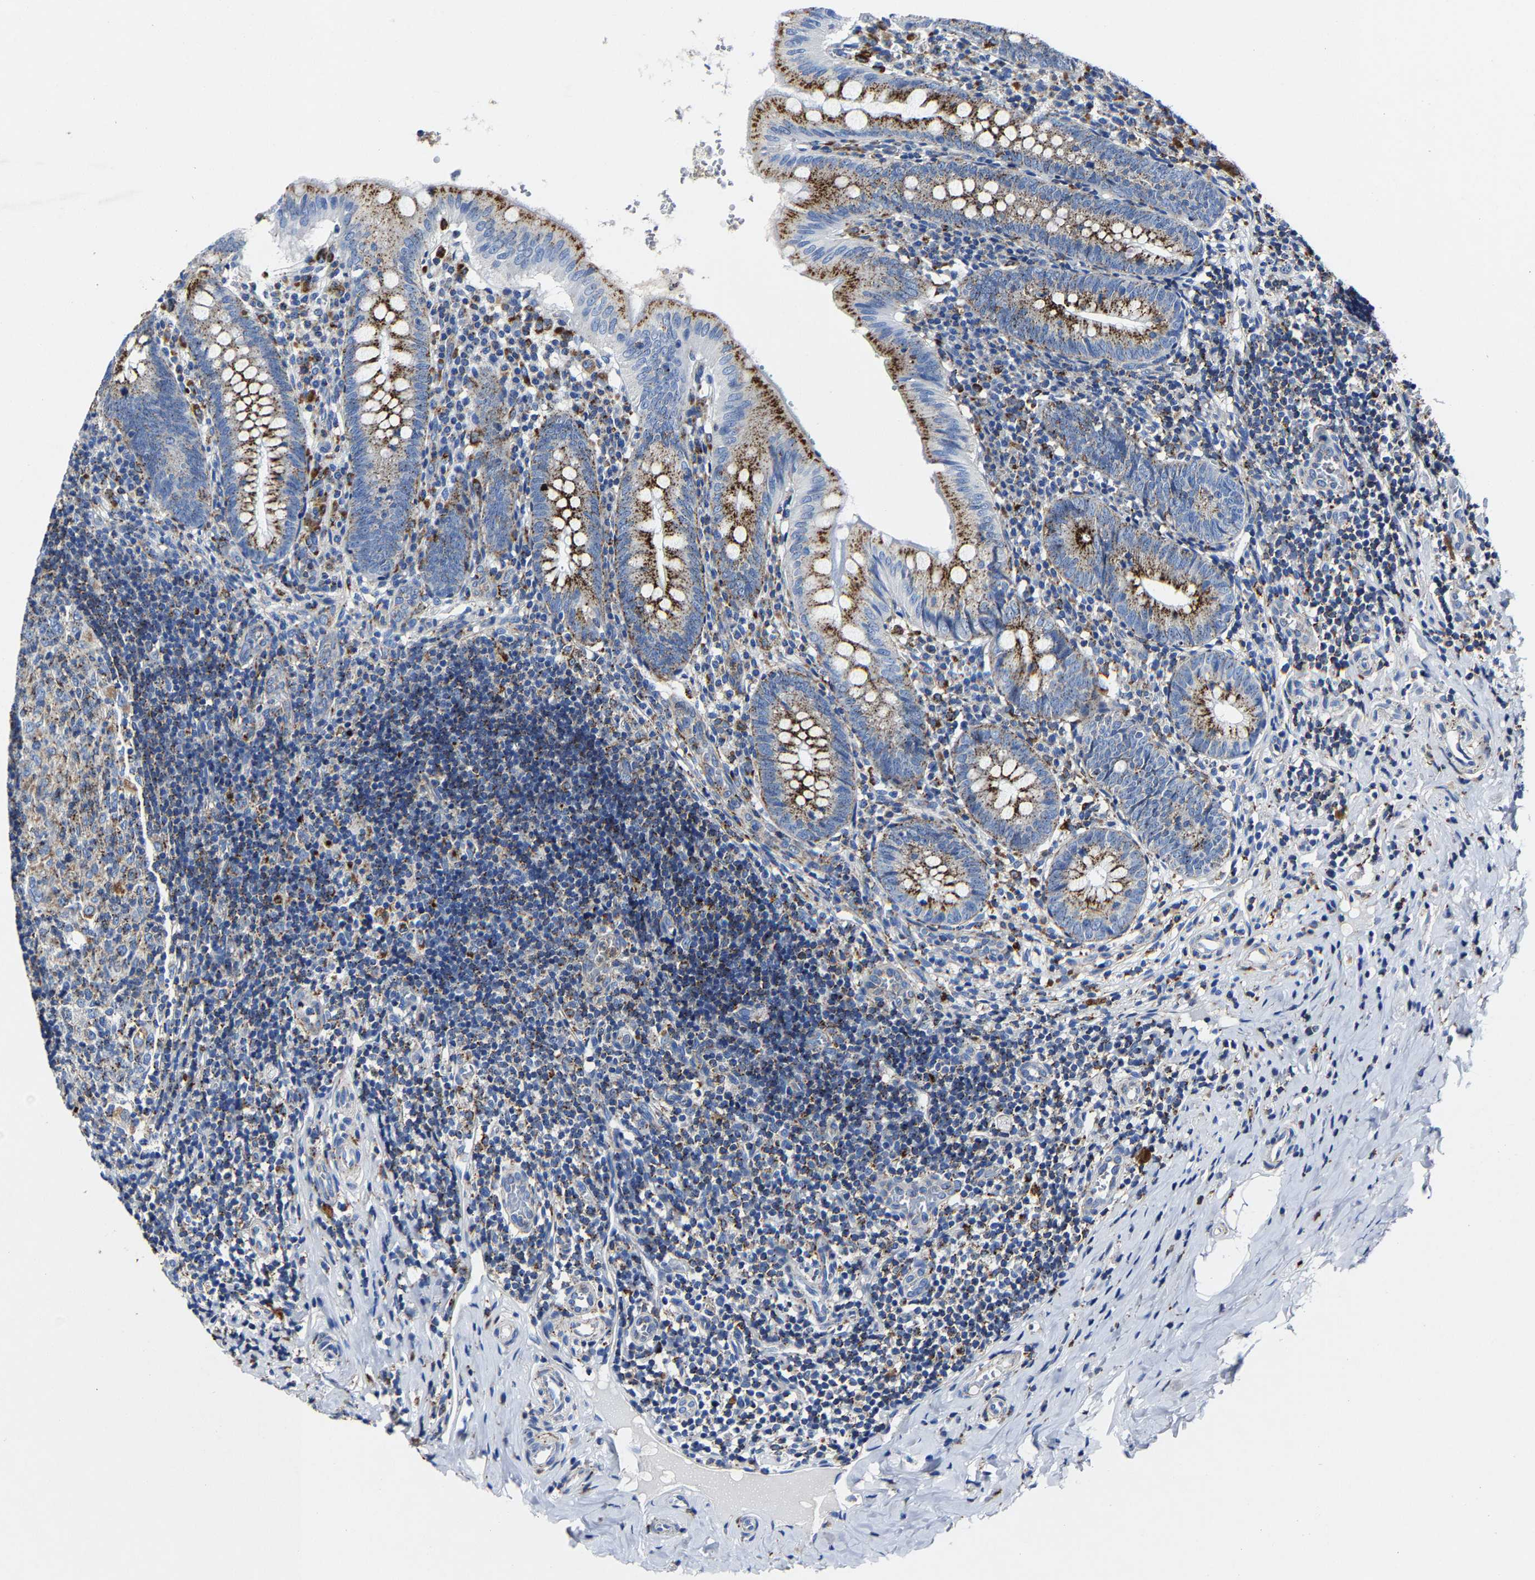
{"staining": {"intensity": "moderate", "quantity": ">75%", "location": "cytoplasmic/membranous"}, "tissue": "appendix", "cell_type": "Glandular cells", "image_type": "normal", "snomed": [{"axis": "morphology", "description": "Normal tissue, NOS"}, {"axis": "topography", "description": "Appendix"}], "caption": "Benign appendix shows moderate cytoplasmic/membranous positivity in about >75% of glandular cells (Stains: DAB (3,3'-diaminobenzidine) in brown, nuclei in blue, Microscopy: brightfield microscopy at high magnification)..", "gene": "LAMTOR4", "patient": {"sex": "male", "age": 8}}